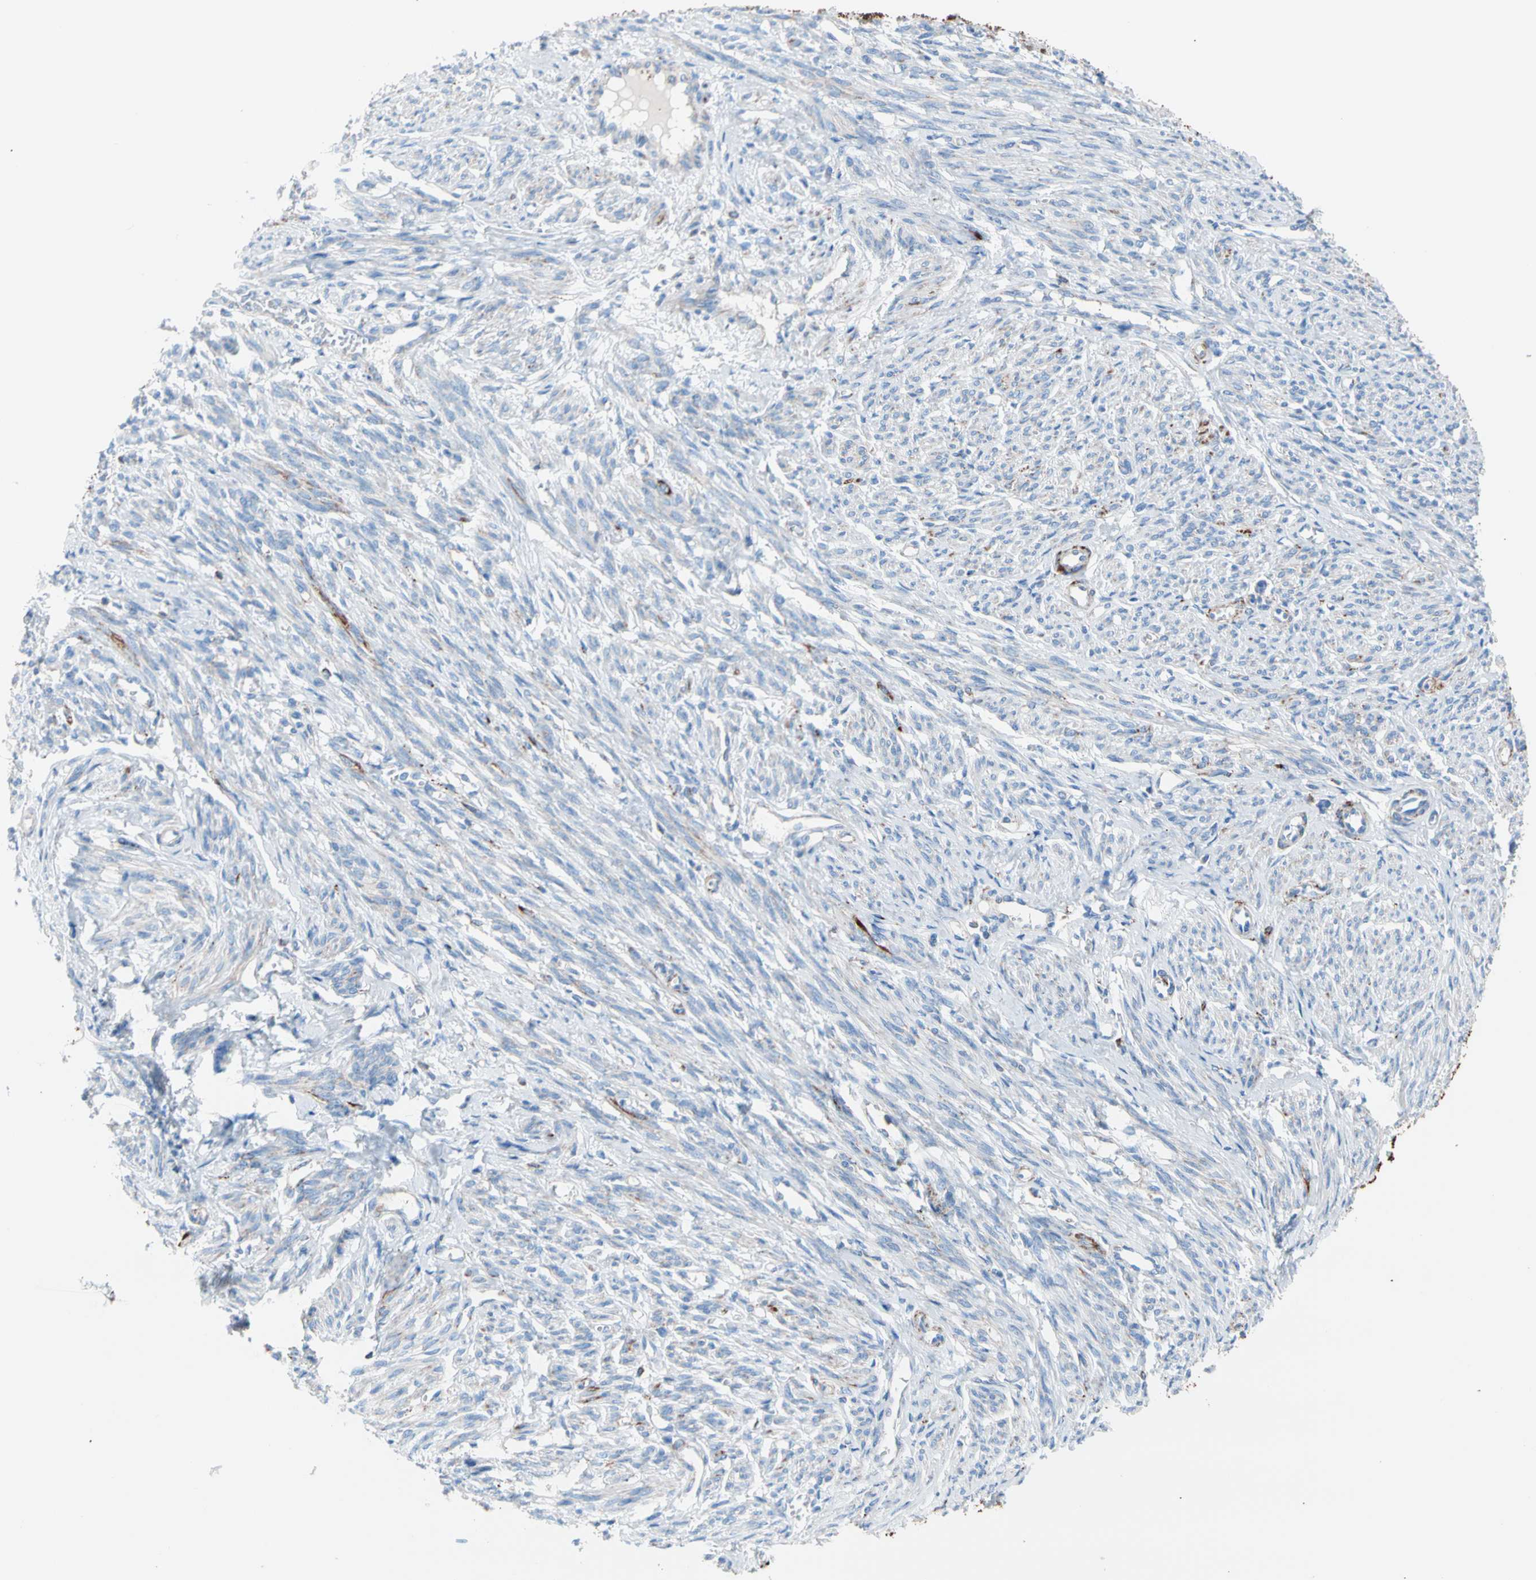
{"staining": {"intensity": "moderate", "quantity": ">75%", "location": "cytoplasmic/membranous"}, "tissue": "smooth muscle", "cell_type": "Smooth muscle cells", "image_type": "normal", "snomed": [{"axis": "morphology", "description": "Normal tissue, NOS"}, {"axis": "topography", "description": "Smooth muscle"}], "caption": "IHC of unremarkable human smooth muscle exhibits medium levels of moderate cytoplasmic/membranous staining in approximately >75% of smooth muscle cells. (Stains: DAB (3,3'-diaminobenzidine) in brown, nuclei in blue, Microscopy: brightfield microscopy at high magnification).", "gene": "HK1", "patient": {"sex": "female", "age": 65}}